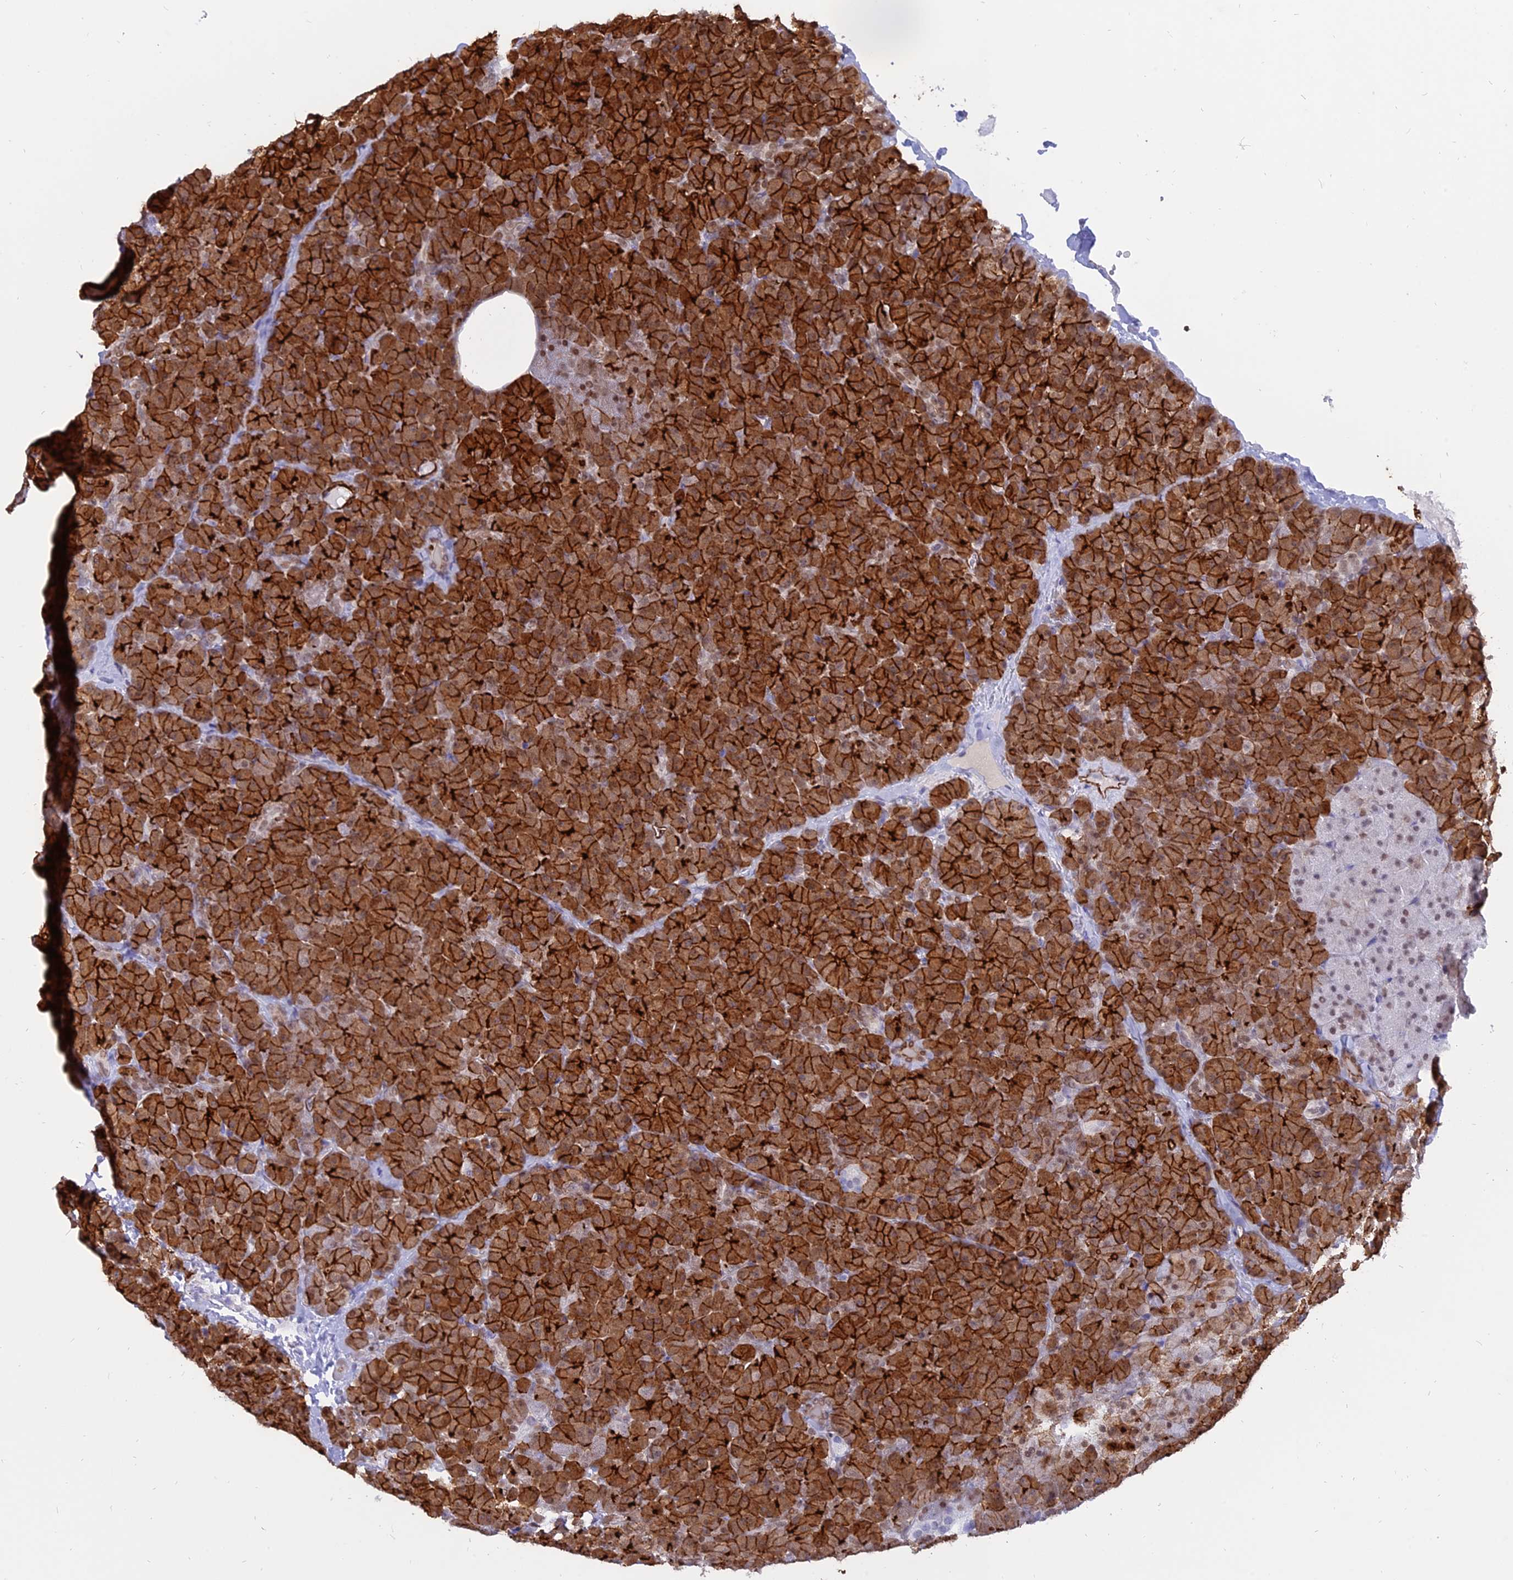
{"staining": {"intensity": "strong", "quantity": ">75%", "location": "cytoplasmic/membranous"}, "tissue": "pancreas", "cell_type": "Exocrine glandular cells", "image_type": "normal", "snomed": [{"axis": "morphology", "description": "Normal tissue, NOS"}, {"axis": "topography", "description": "Pancreas"}], "caption": "Unremarkable pancreas exhibits strong cytoplasmic/membranous expression in about >75% of exocrine glandular cells, visualized by immunohistochemistry. The staining was performed using DAB to visualize the protein expression in brown, while the nuclei were stained in blue with hematoxylin (Magnification: 20x).", "gene": "CENPV", "patient": {"sex": "male", "age": 36}}